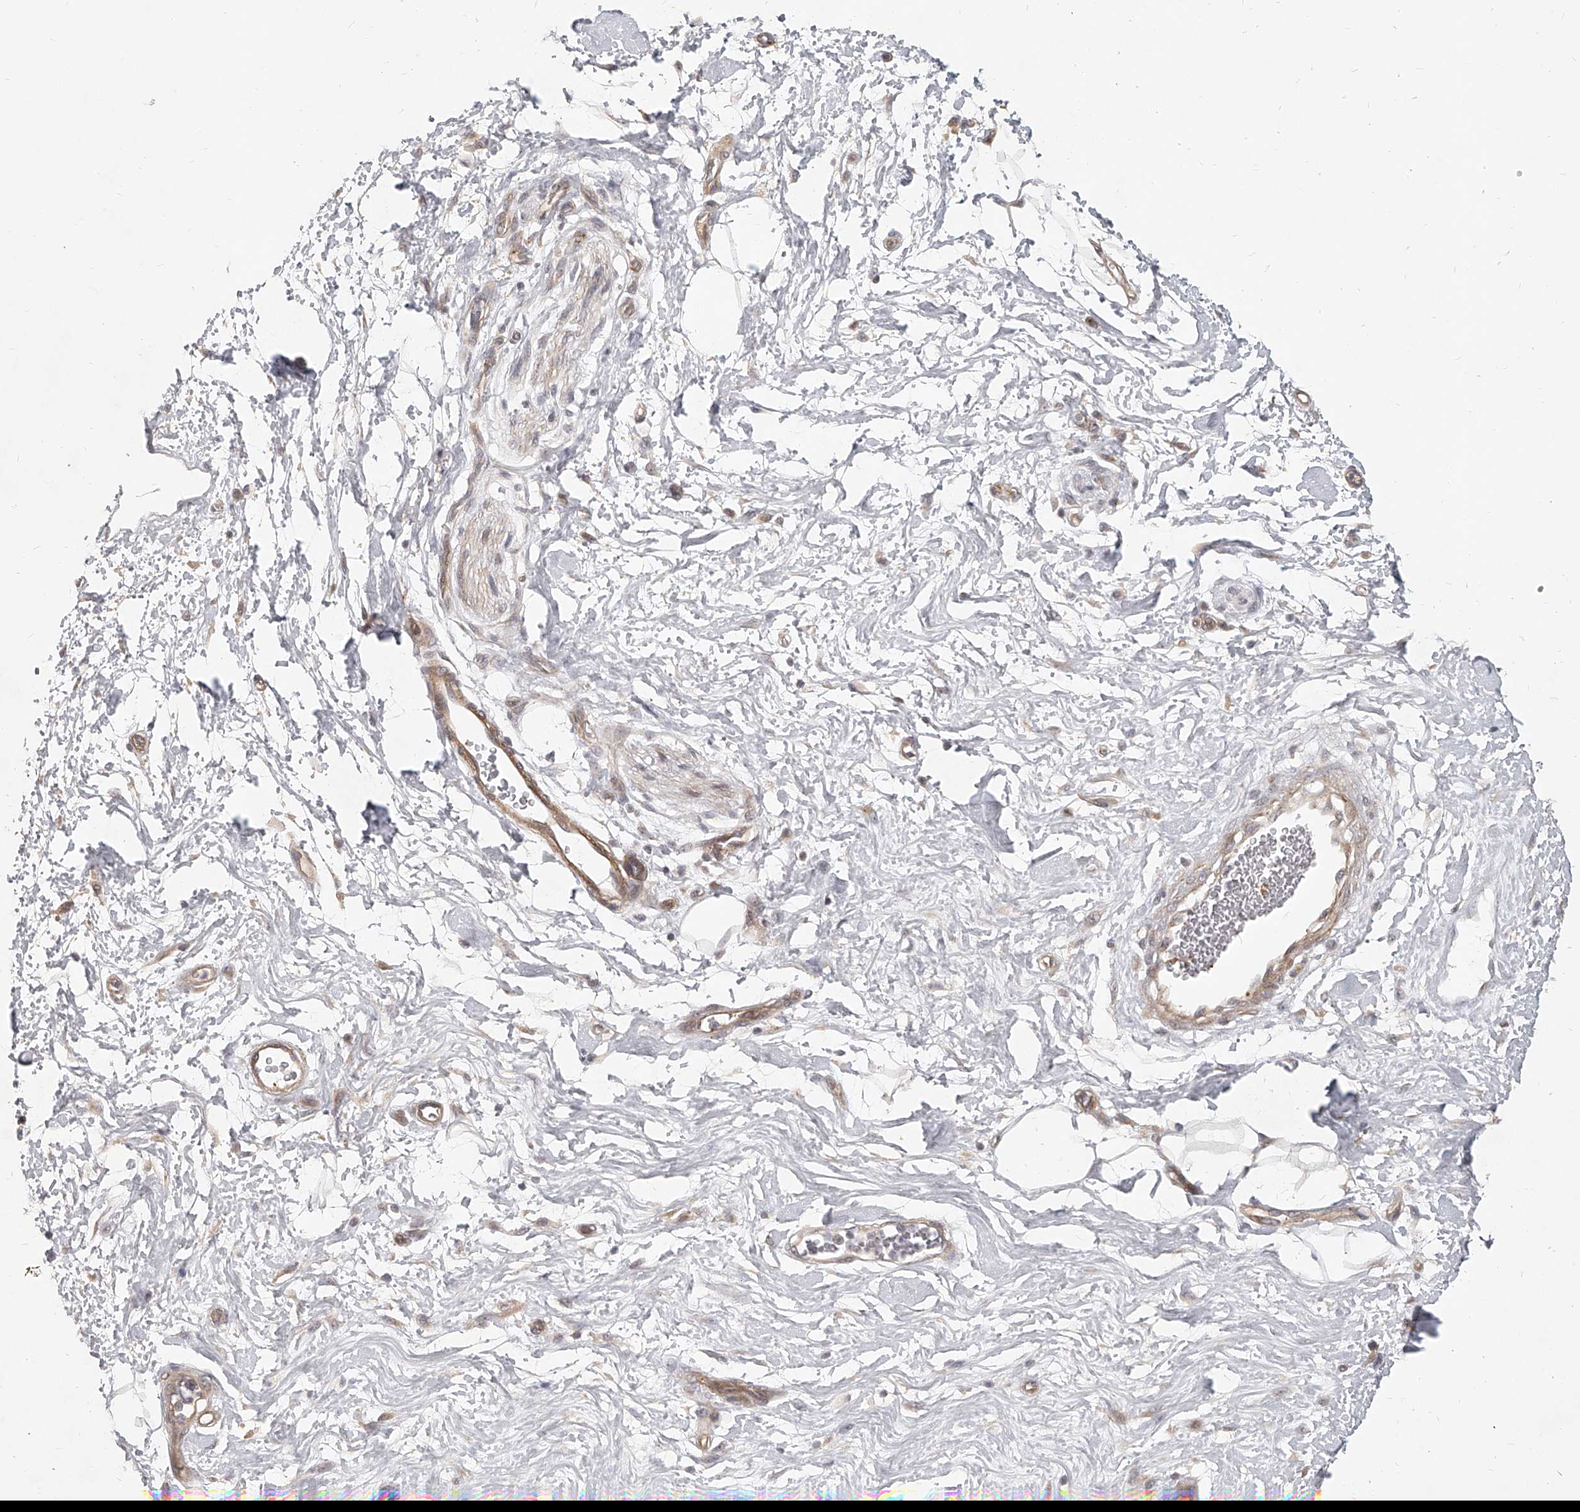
{"staining": {"intensity": "weak", "quantity": ">75%", "location": "cytoplasmic/membranous"}, "tissue": "adipose tissue", "cell_type": "Adipocytes", "image_type": "normal", "snomed": [{"axis": "morphology", "description": "Normal tissue, NOS"}, {"axis": "morphology", "description": "Adenocarcinoma, NOS"}, {"axis": "topography", "description": "Pancreas"}, {"axis": "topography", "description": "Peripheral nerve tissue"}], "caption": "High-power microscopy captured an IHC histopathology image of unremarkable adipose tissue, revealing weak cytoplasmic/membranous staining in approximately >75% of adipocytes. The protein is shown in brown color, while the nuclei are stained blue.", "gene": "SLC37A1", "patient": {"sex": "male", "age": 59}}